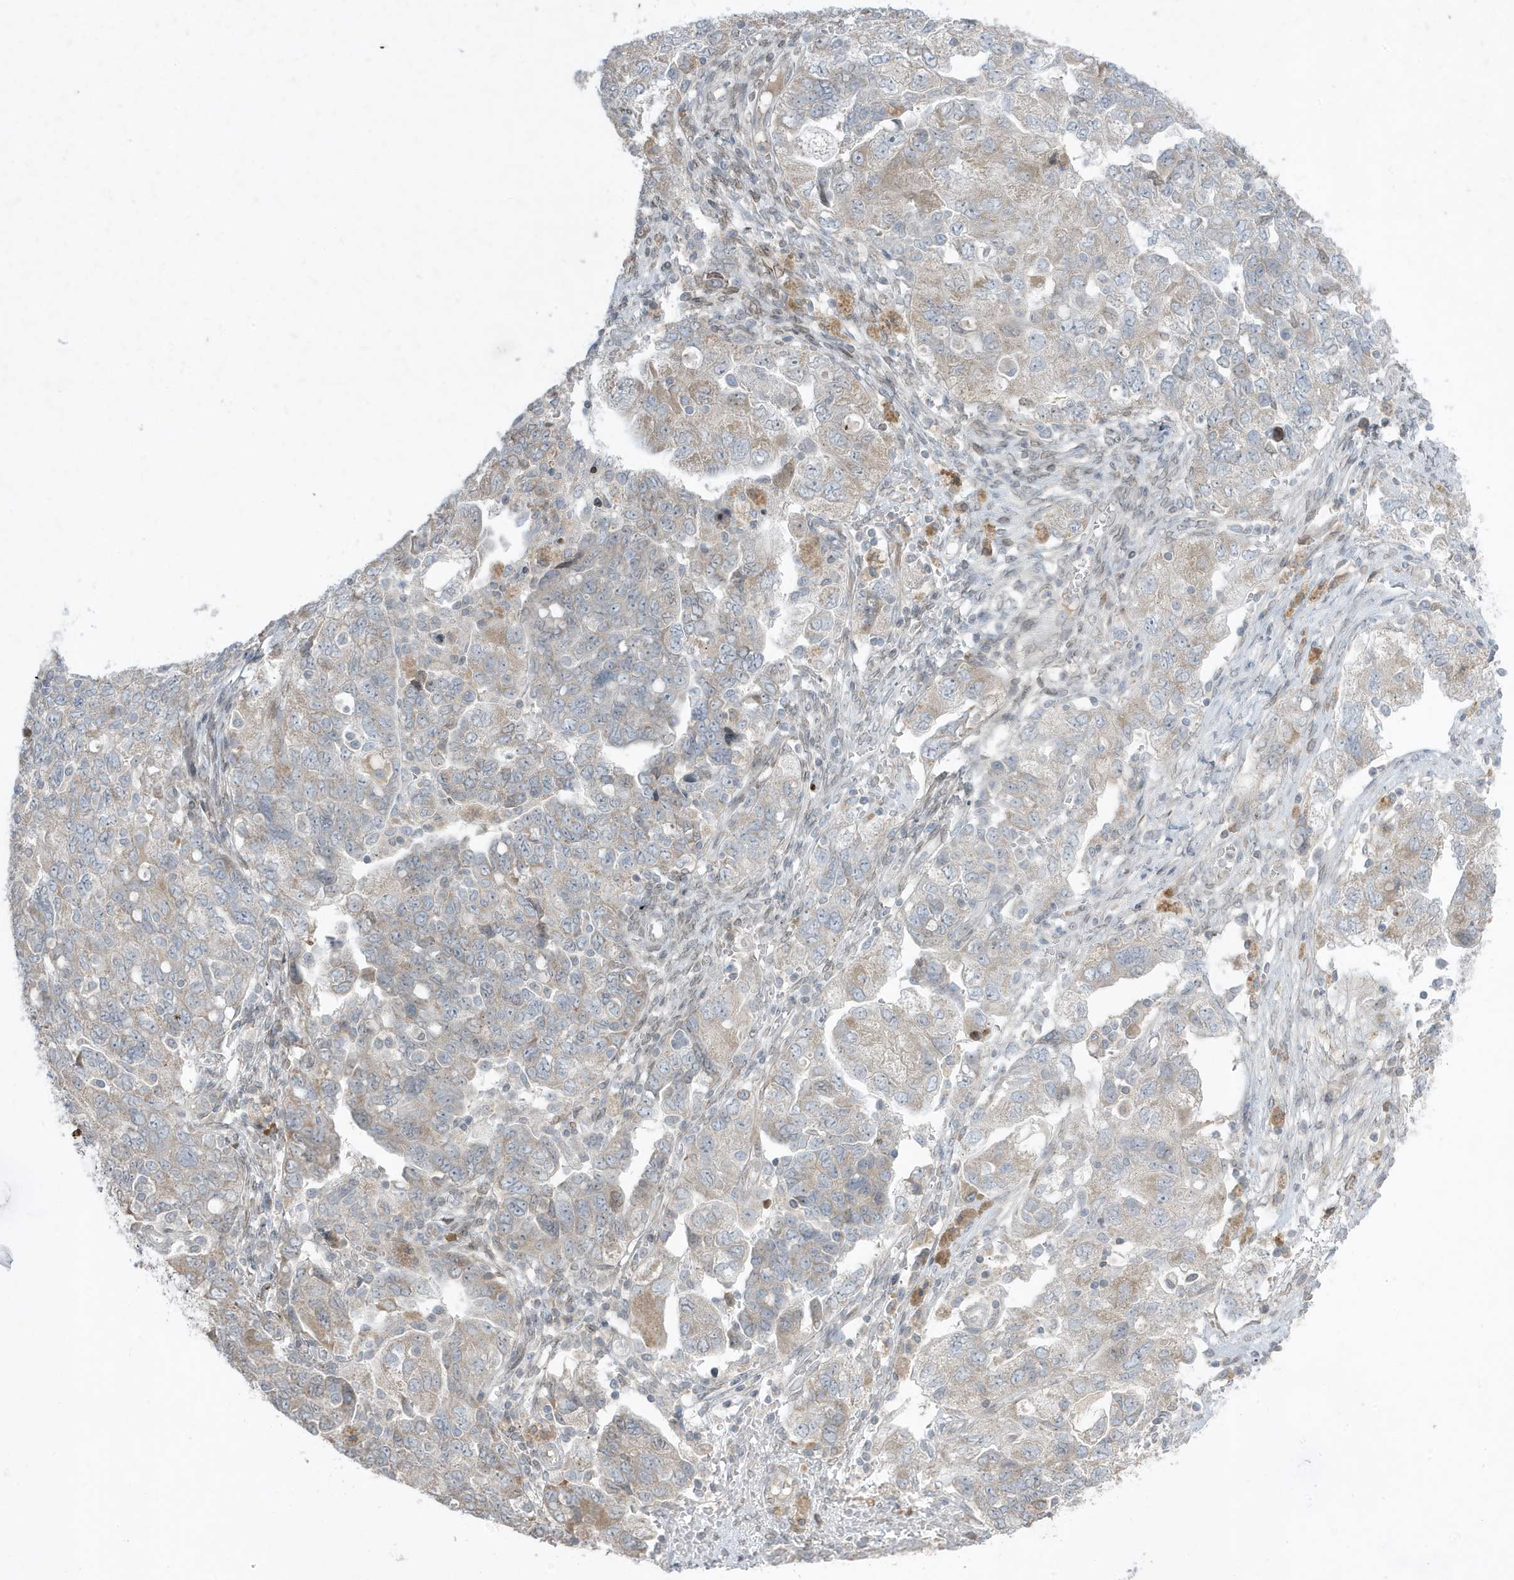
{"staining": {"intensity": "weak", "quantity": "25%-75%", "location": "cytoplasmic/membranous"}, "tissue": "ovarian cancer", "cell_type": "Tumor cells", "image_type": "cancer", "snomed": [{"axis": "morphology", "description": "Carcinoma, NOS"}, {"axis": "morphology", "description": "Cystadenocarcinoma, serous, NOS"}, {"axis": "topography", "description": "Ovary"}], "caption": "This is a photomicrograph of IHC staining of serous cystadenocarcinoma (ovarian), which shows weak positivity in the cytoplasmic/membranous of tumor cells.", "gene": "FNDC1", "patient": {"sex": "female", "age": 69}}